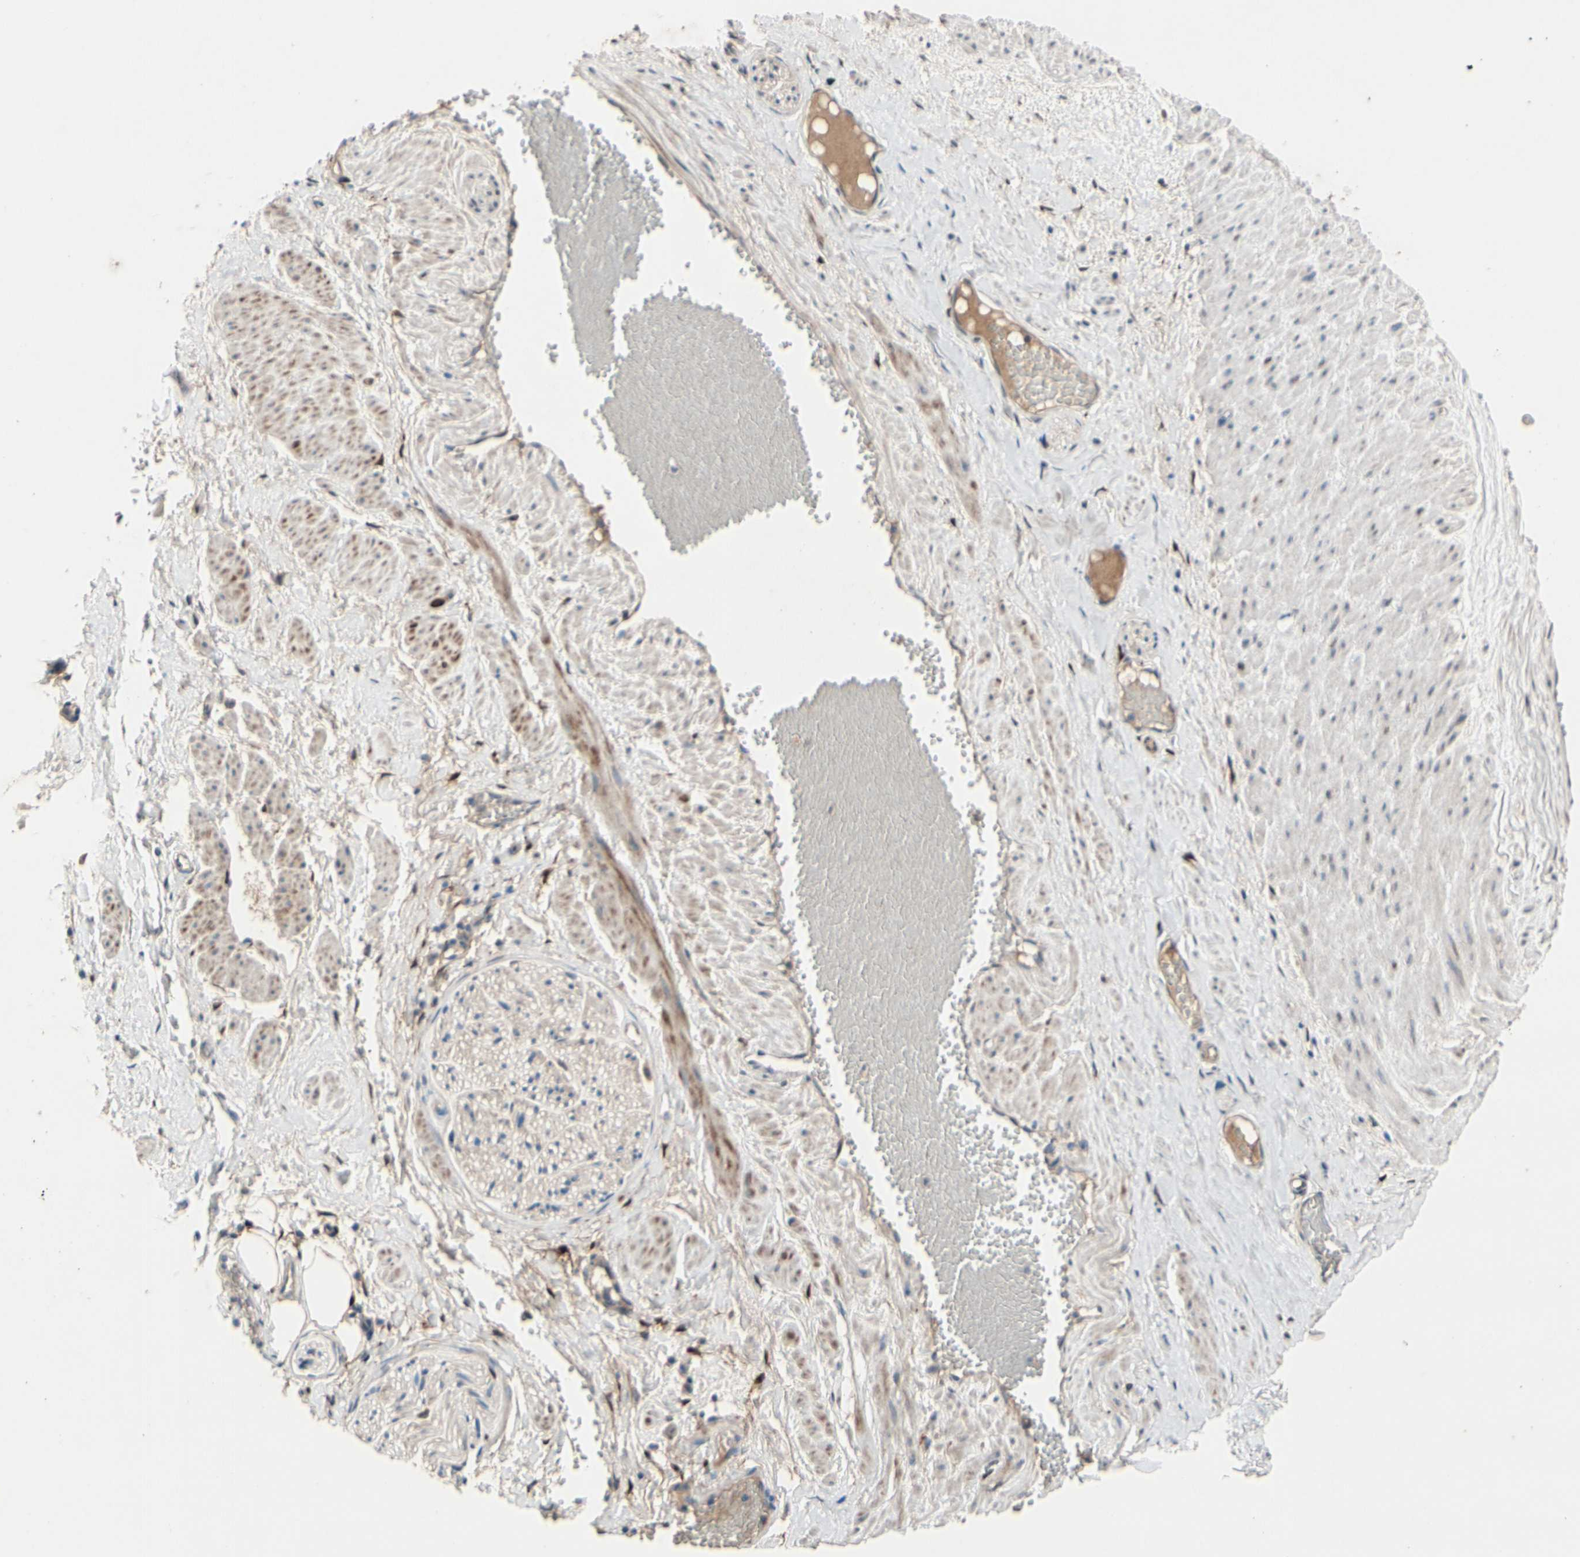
{"staining": {"intensity": "moderate", "quantity": ">75%", "location": "cytoplasmic/membranous,nuclear"}, "tissue": "adipose tissue", "cell_type": "Adipocytes", "image_type": "normal", "snomed": [{"axis": "morphology", "description": "Normal tissue, NOS"}, {"axis": "topography", "description": "Soft tissue"}, {"axis": "topography", "description": "Vascular tissue"}], "caption": "Protein staining shows moderate cytoplasmic/membranous,nuclear expression in about >75% of adipocytes in normal adipose tissue.", "gene": "ICAM5", "patient": {"sex": "female", "age": 35}}